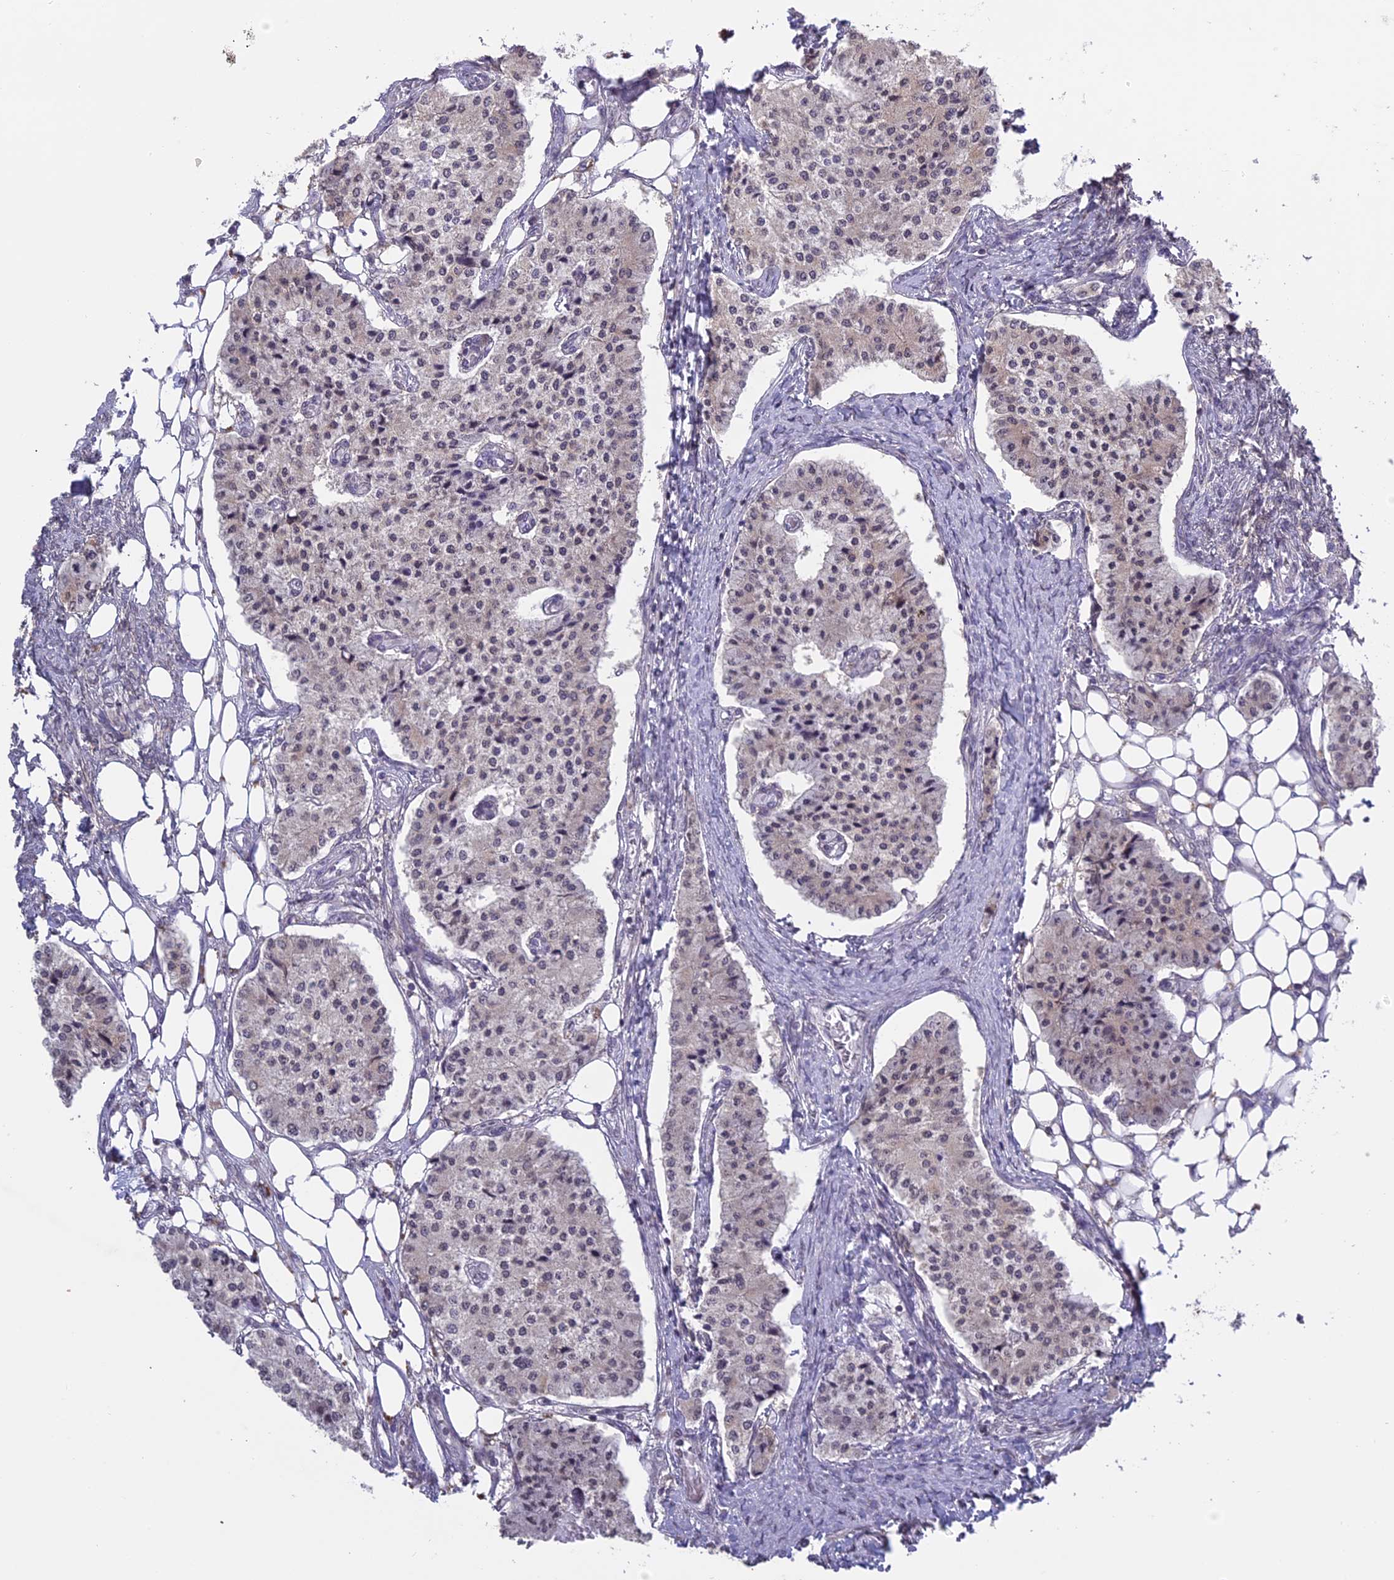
{"staining": {"intensity": "weak", "quantity": "<25%", "location": "nuclear"}, "tissue": "carcinoid", "cell_type": "Tumor cells", "image_type": "cancer", "snomed": [{"axis": "morphology", "description": "Carcinoid, malignant, NOS"}, {"axis": "topography", "description": "Colon"}], "caption": "This micrograph is of carcinoid stained with immunohistochemistry to label a protein in brown with the nuclei are counter-stained blue. There is no staining in tumor cells.", "gene": "ERG28", "patient": {"sex": "female", "age": 52}}